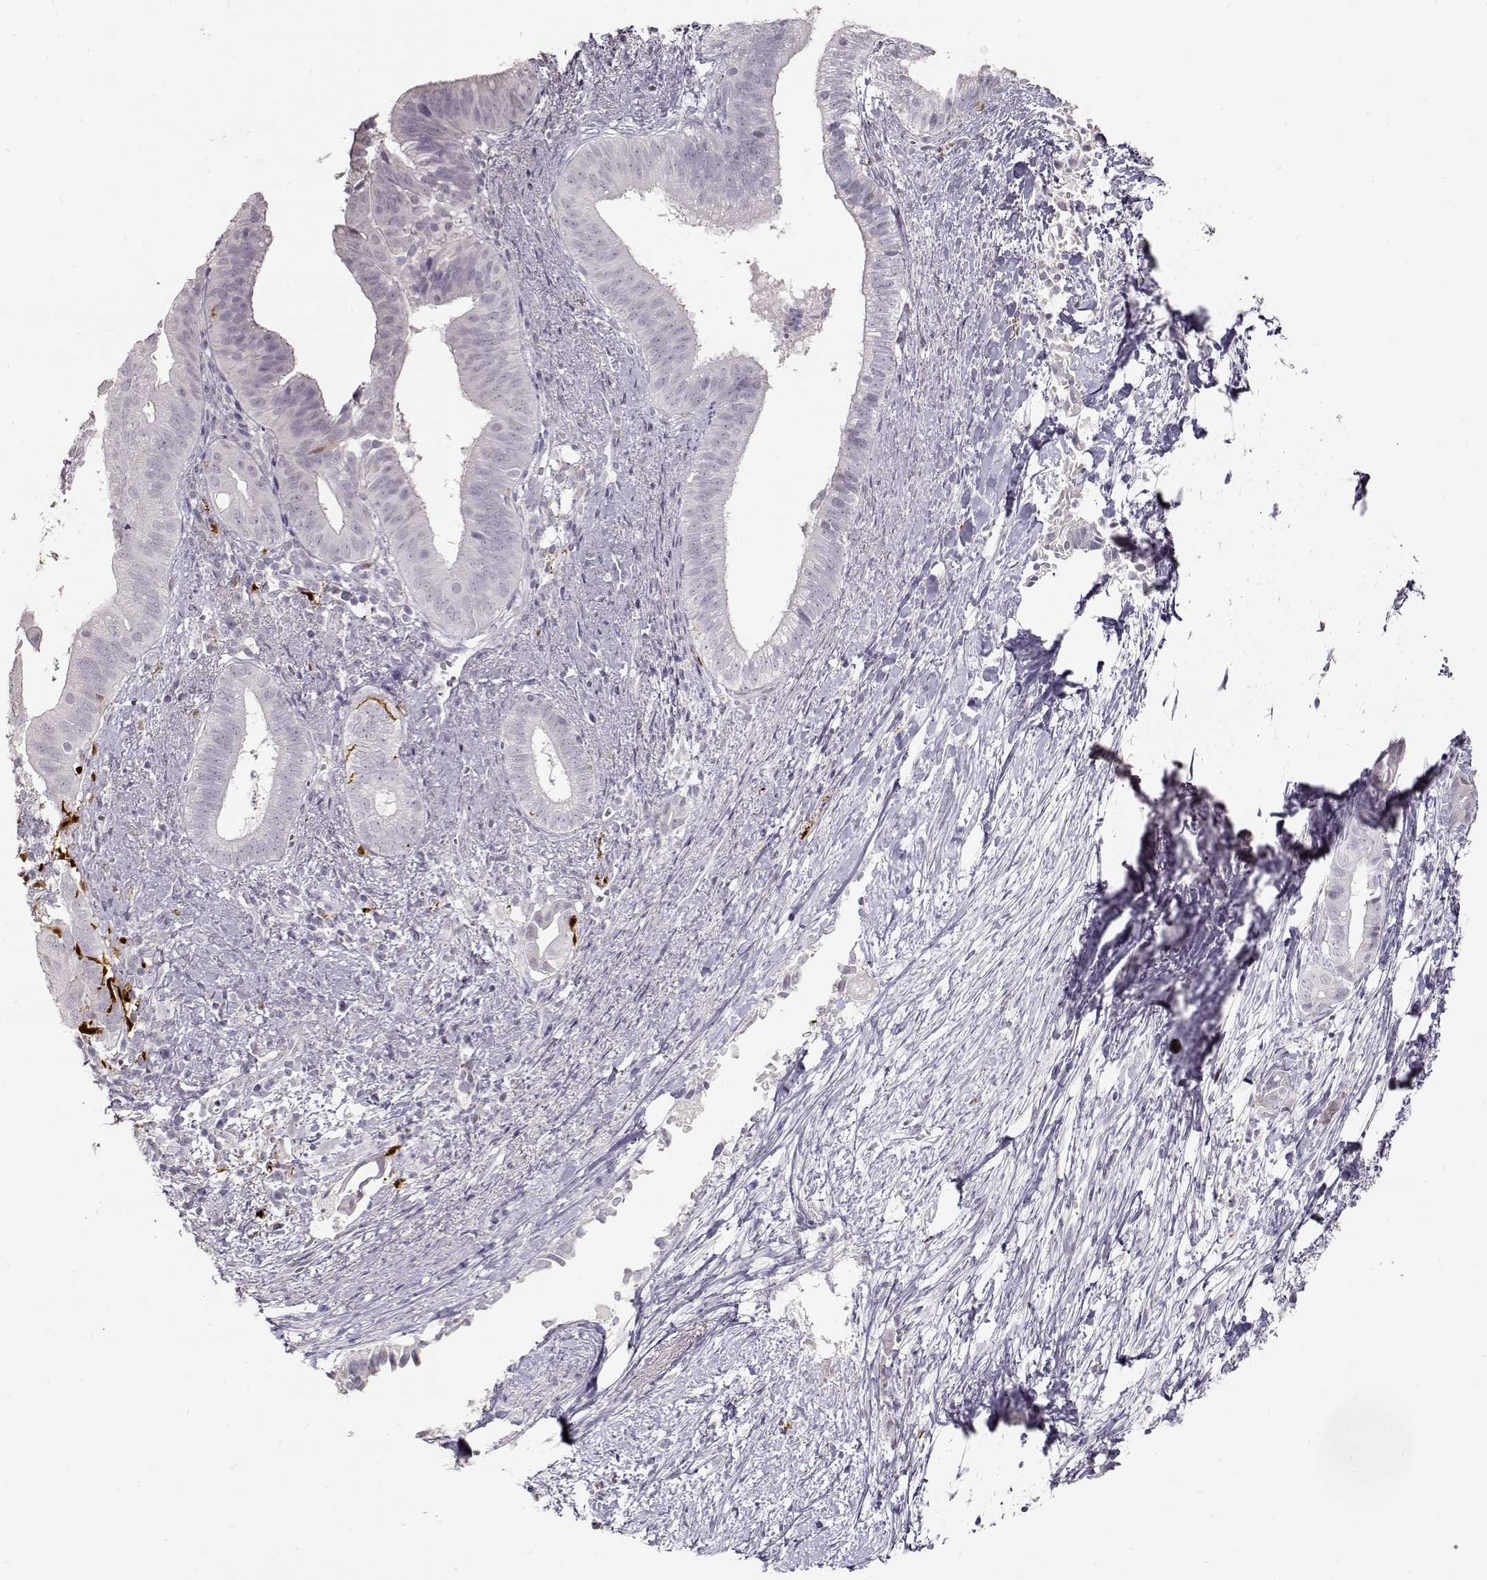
{"staining": {"intensity": "negative", "quantity": "none", "location": "none"}, "tissue": "pancreatic cancer", "cell_type": "Tumor cells", "image_type": "cancer", "snomed": [{"axis": "morphology", "description": "Adenocarcinoma, NOS"}, {"axis": "topography", "description": "Pancreas"}], "caption": "Protein analysis of pancreatic cancer (adenocarcinoma) exhibits no significant staining in tumor cells.", "gene": "S100B", "patient": {"sex": "male", "age": 61}}